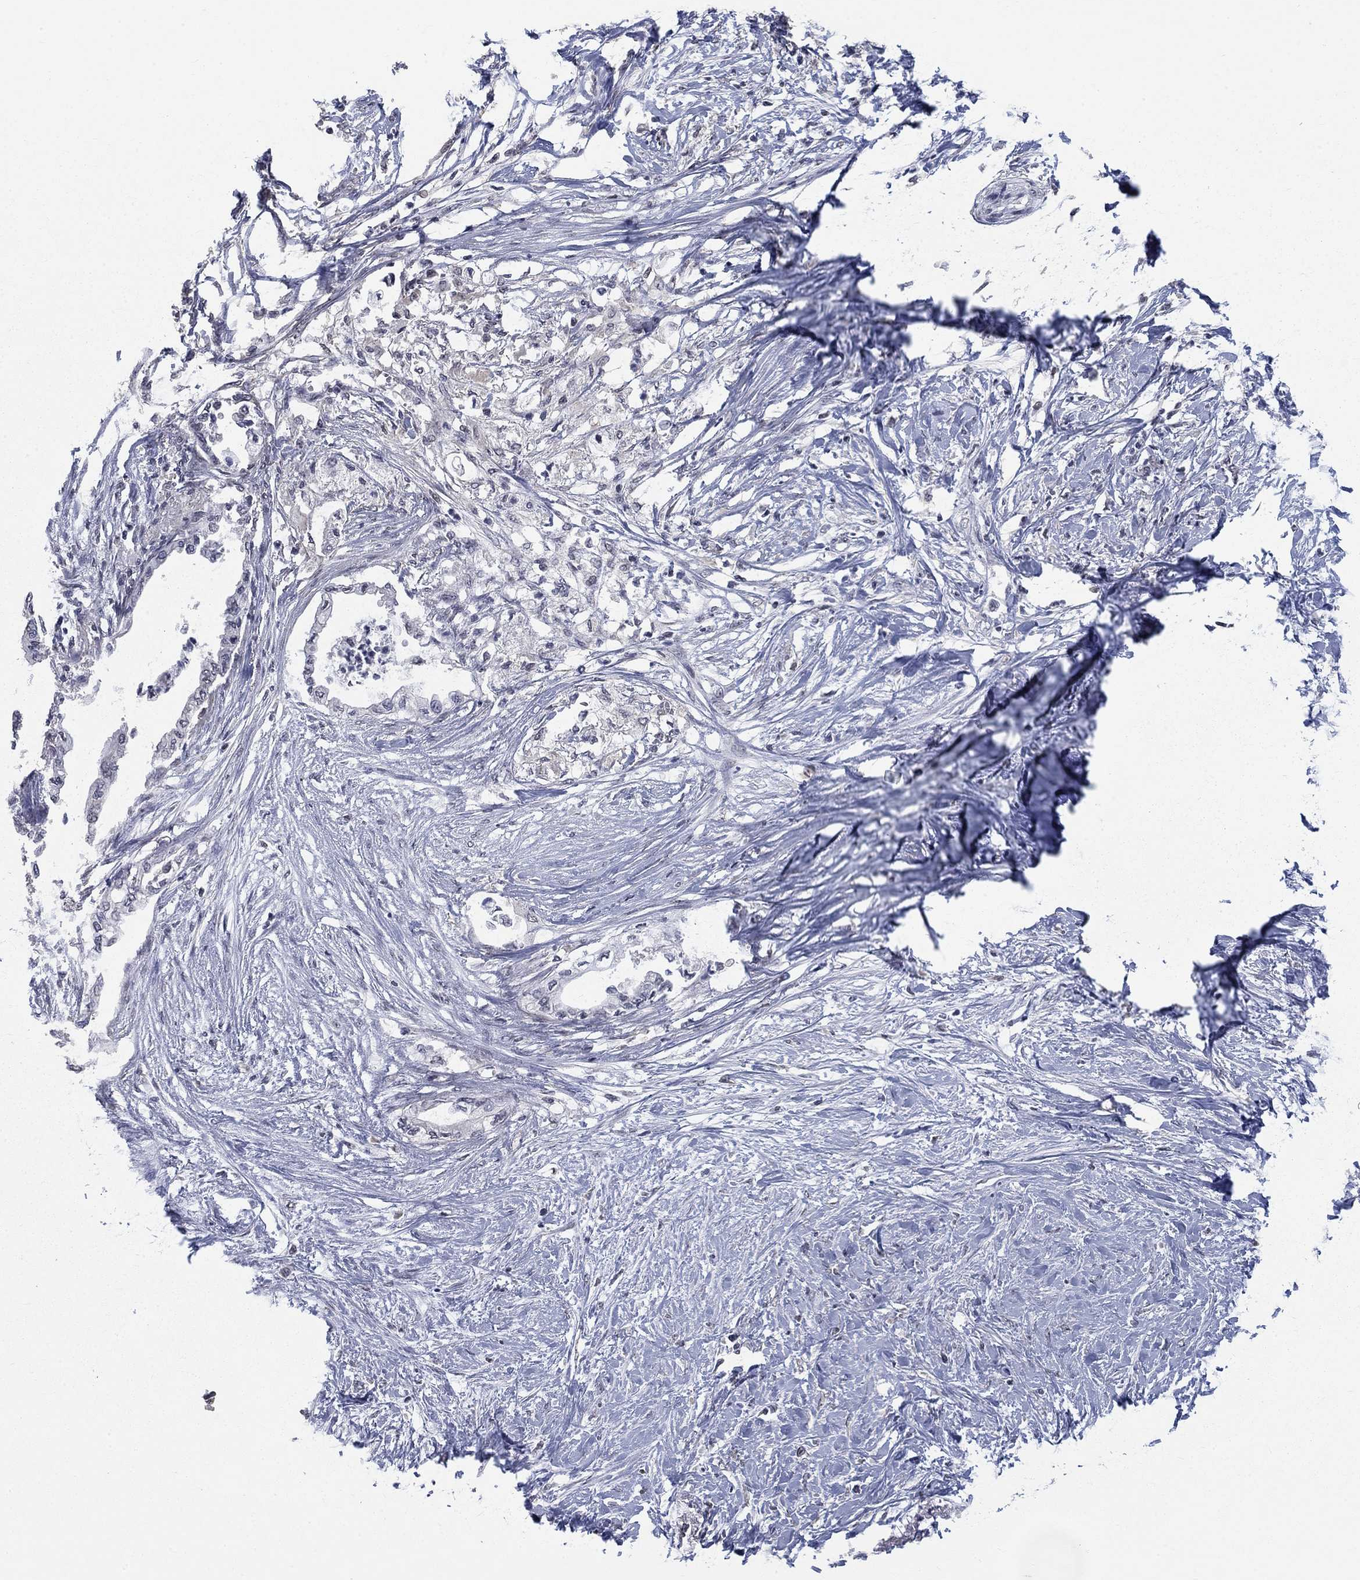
{"staining": {"intensity": "negative", "quantity": "none", "location": "none"}, "tissue": "pancreatic cancer", "cell_type": "Tumor cells", "image_type": "cancer", "snomed": [{"axis": "morphology", "description": "Normal tissue, NOS"}, {"axis": "morphology", "description": "Adenocarcinoma, NOS"}, {"axis": "topography", "description": "Pancreas"}, {"axis": "topography", "description": "Duodenum"}], "caption": "Protein analysis of pancreatic adenocarcinoma demonstrates no significant expression in tumor cells. (Stains: DAB immunohistochemistry (IHC) with hematoxylin counter stain, Microscopy: brightfield microscopy at high magnification).", "gene": "SPATA33", "patient": {"sex": "female", "age": 60}}